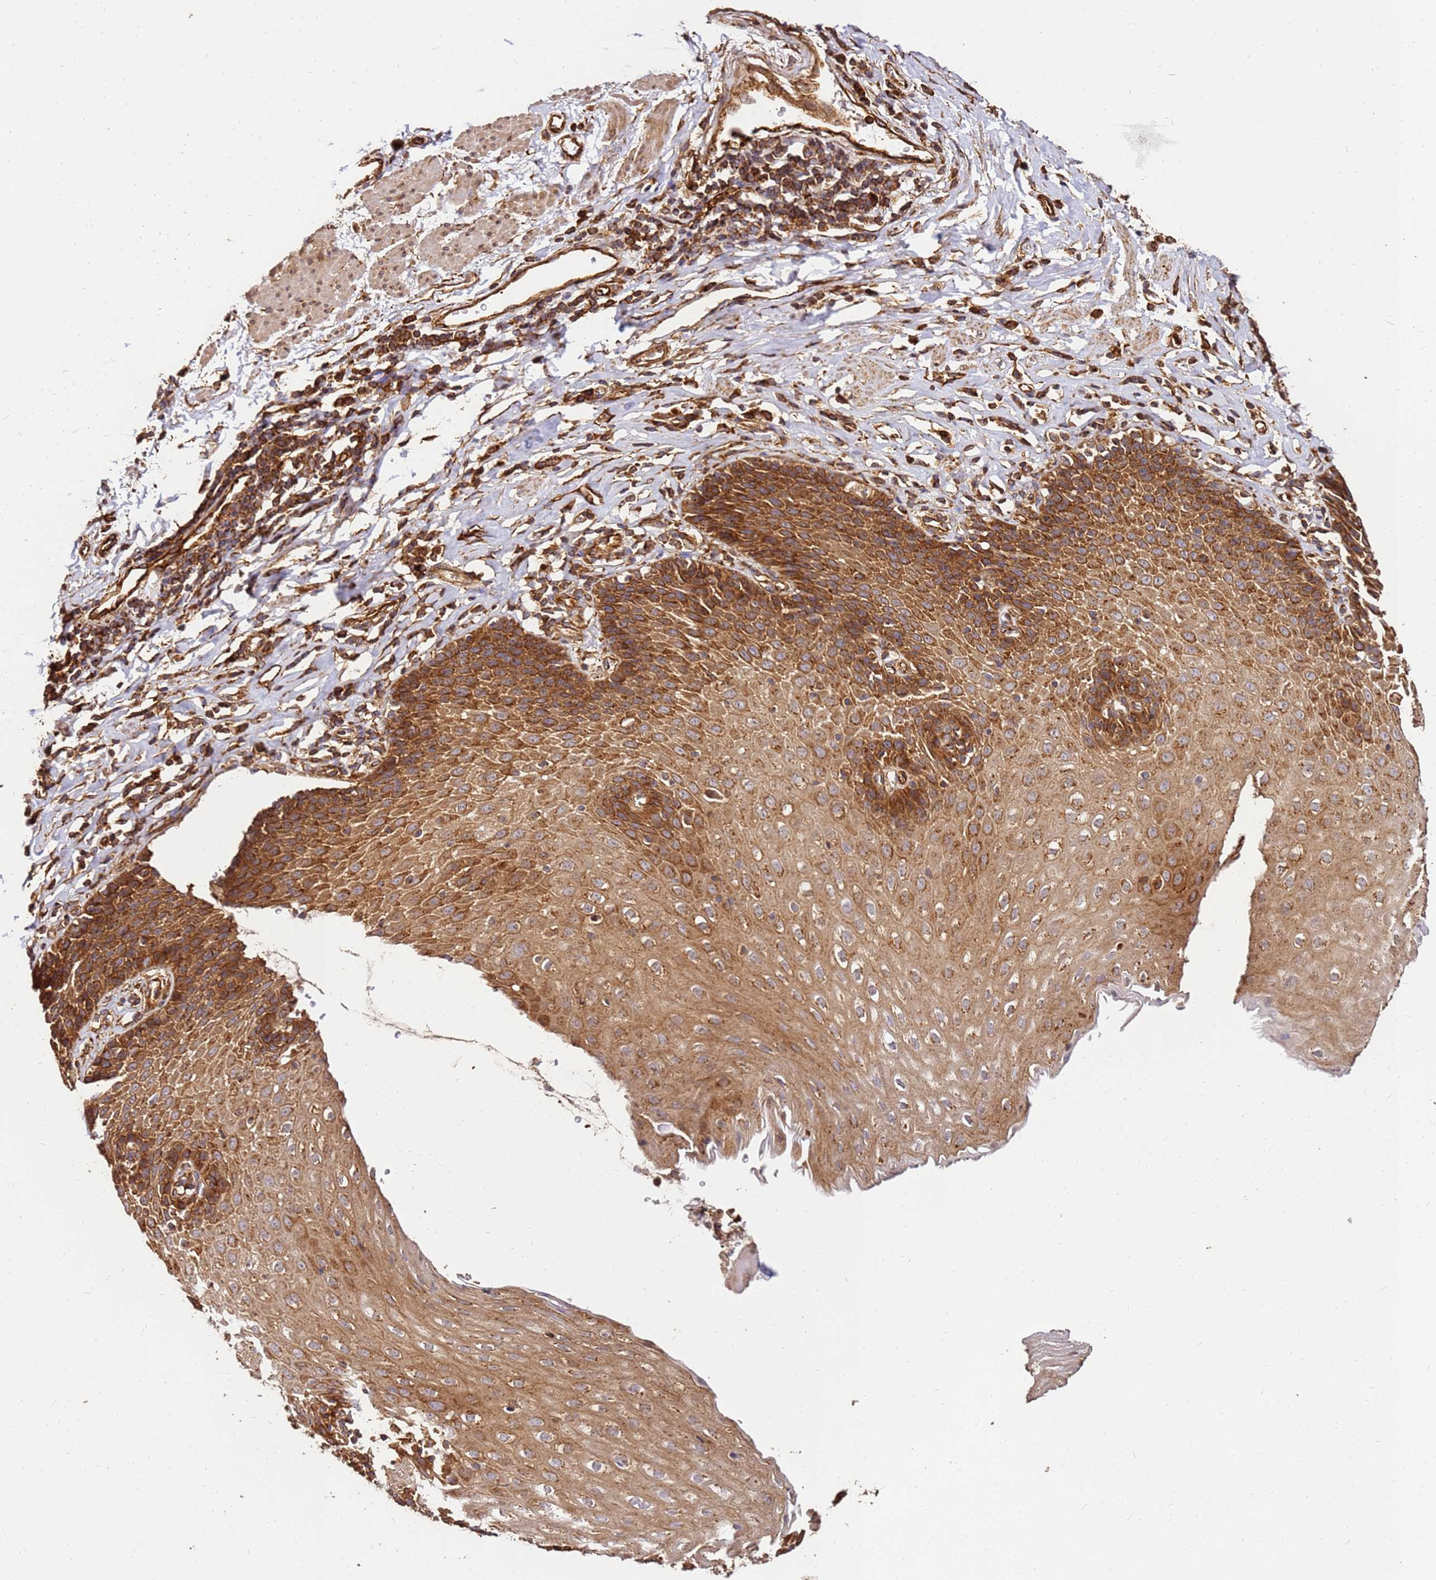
{"staining": {"intensity": "strong", "quantity": ">75%", "location": "cytoplasmic/membranous"}, "tissue": "esophagus", "cell_type": "Squamous epithelial cells", "image_type": "normal", "snomed": [{"axis": "morphology", "description": "Normal tissue, NOS"}, {"axis": "topography", "description": "Esophagus"}], "caption": "Protein staining of normal esophagus displays strong cytoplasmic/membranous positivity in about >75% of squamous epithelial cells.", "gene": "DVL3", "patient": {"sex": "female", "age": 61}}